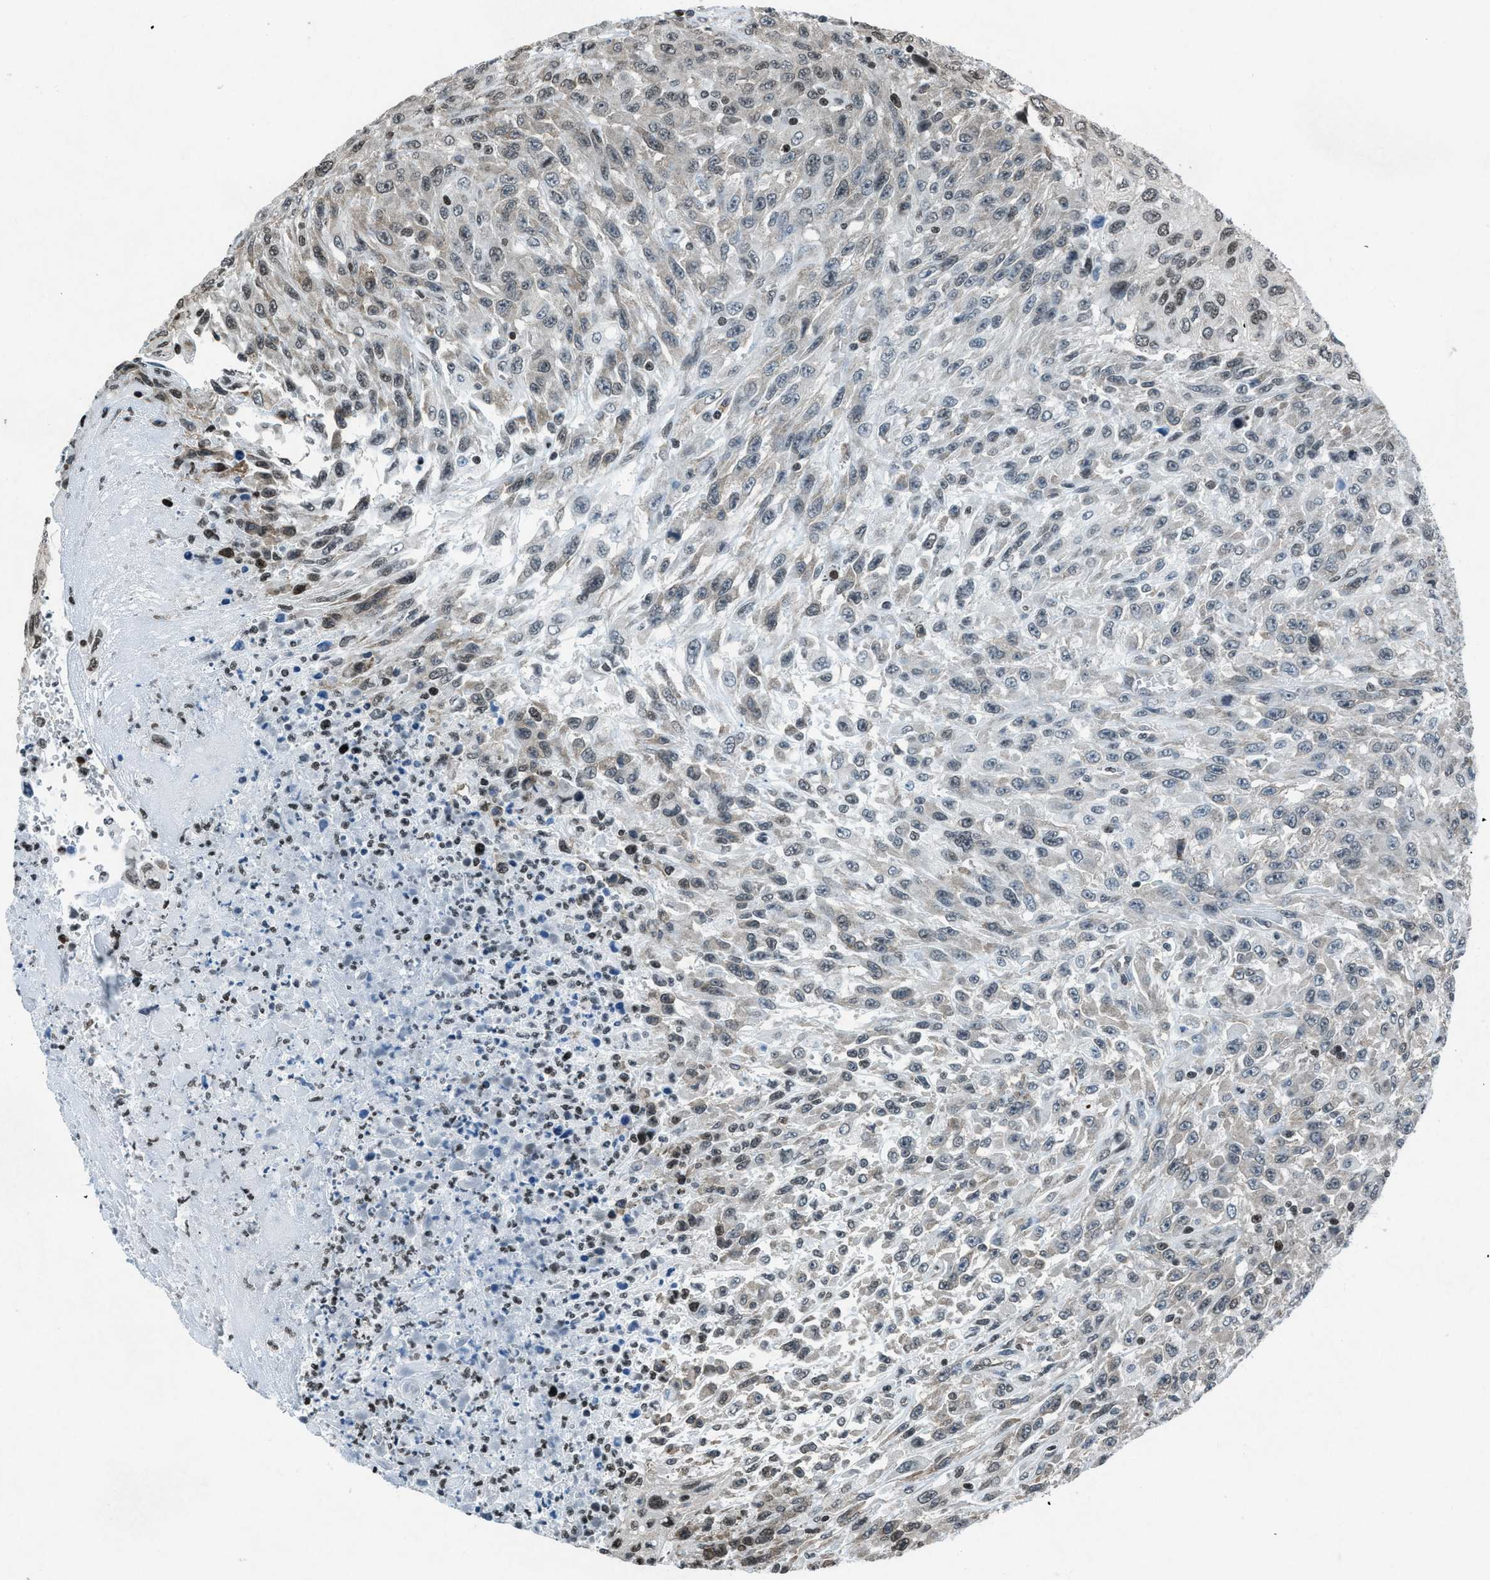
{"staining": {"intensity": "weak", "quantity": "<25%", "location": "nuclear"}, "tissue": "urothelial cancer", "cell_type": "Tumor cells", "image_type": "cancer", "snomed": [{"axis": "morphology", "description": "Urothelial carcinoma, High grade"}, {"axis": "topography", "description": "Urinary bladder"}], "caption": "An IHC micrograph of urothelial cancer is shown. There is no staining in tumor cells of urothelial cancer.", "gene": "NXF1", "patient": {"sex": "male", "age": 66}}